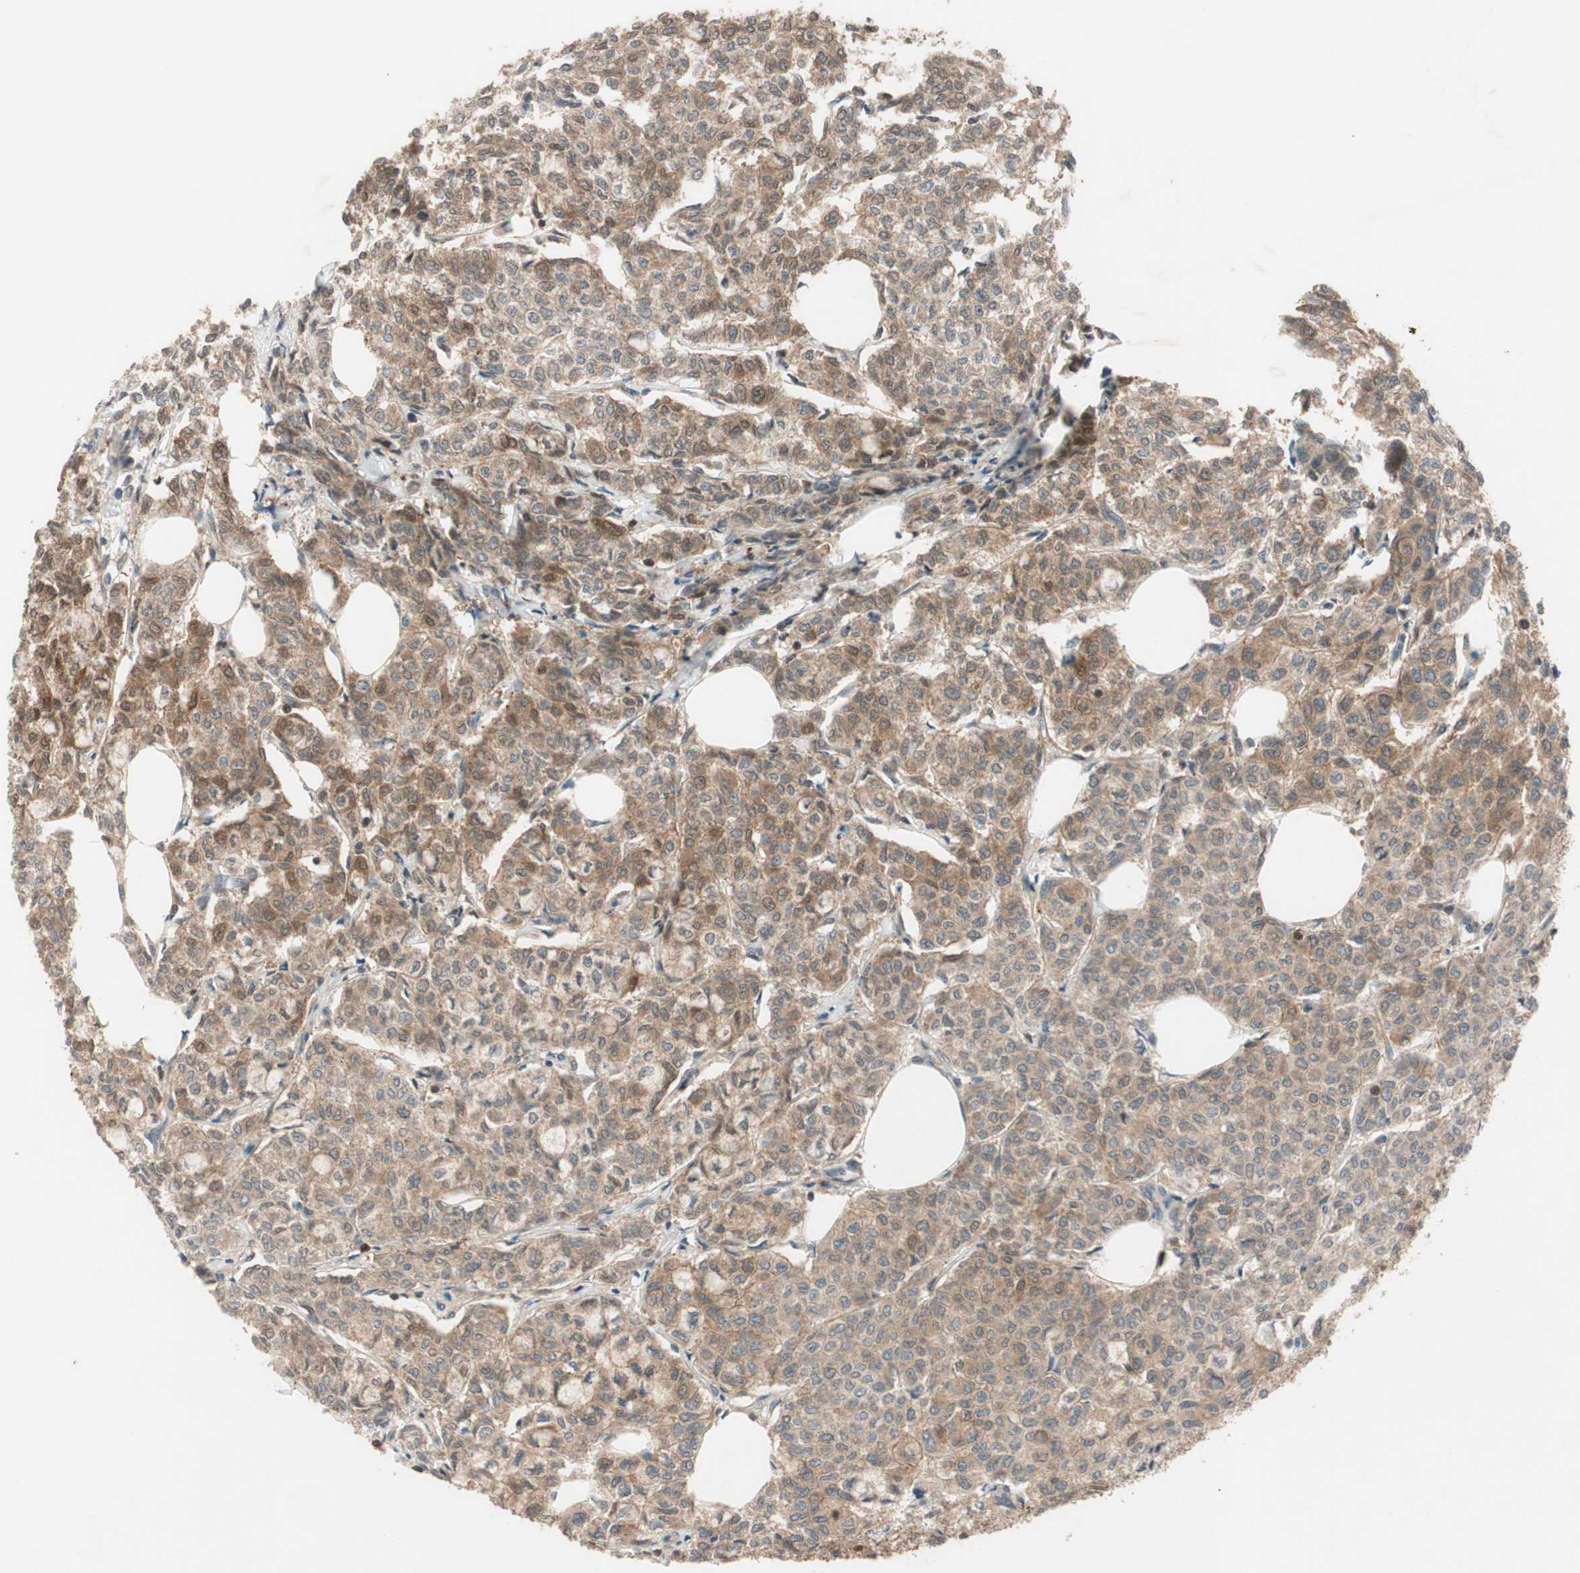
{"staining": {"intensity": "moderate", "quantity": ">75%", "location": "cytoplasmic/membranous"}, "tissue": "breast cancer", "cell_type": "Tumor cells", "image_type": "cancer", "snomed": [{"axis": "morphology", "description": "Lobular carcinoma"}, {"axis": "topography", "description": "Breast"}], "caption": "Immunohistochemical staining of breast lobular carcinoma exhibits medium levels of moderate cytoplasmic/membranous staining in approximately >75% of tumor cells.", "gene": "EPHA8", "patient": {"sex": "female", "age": 60}}